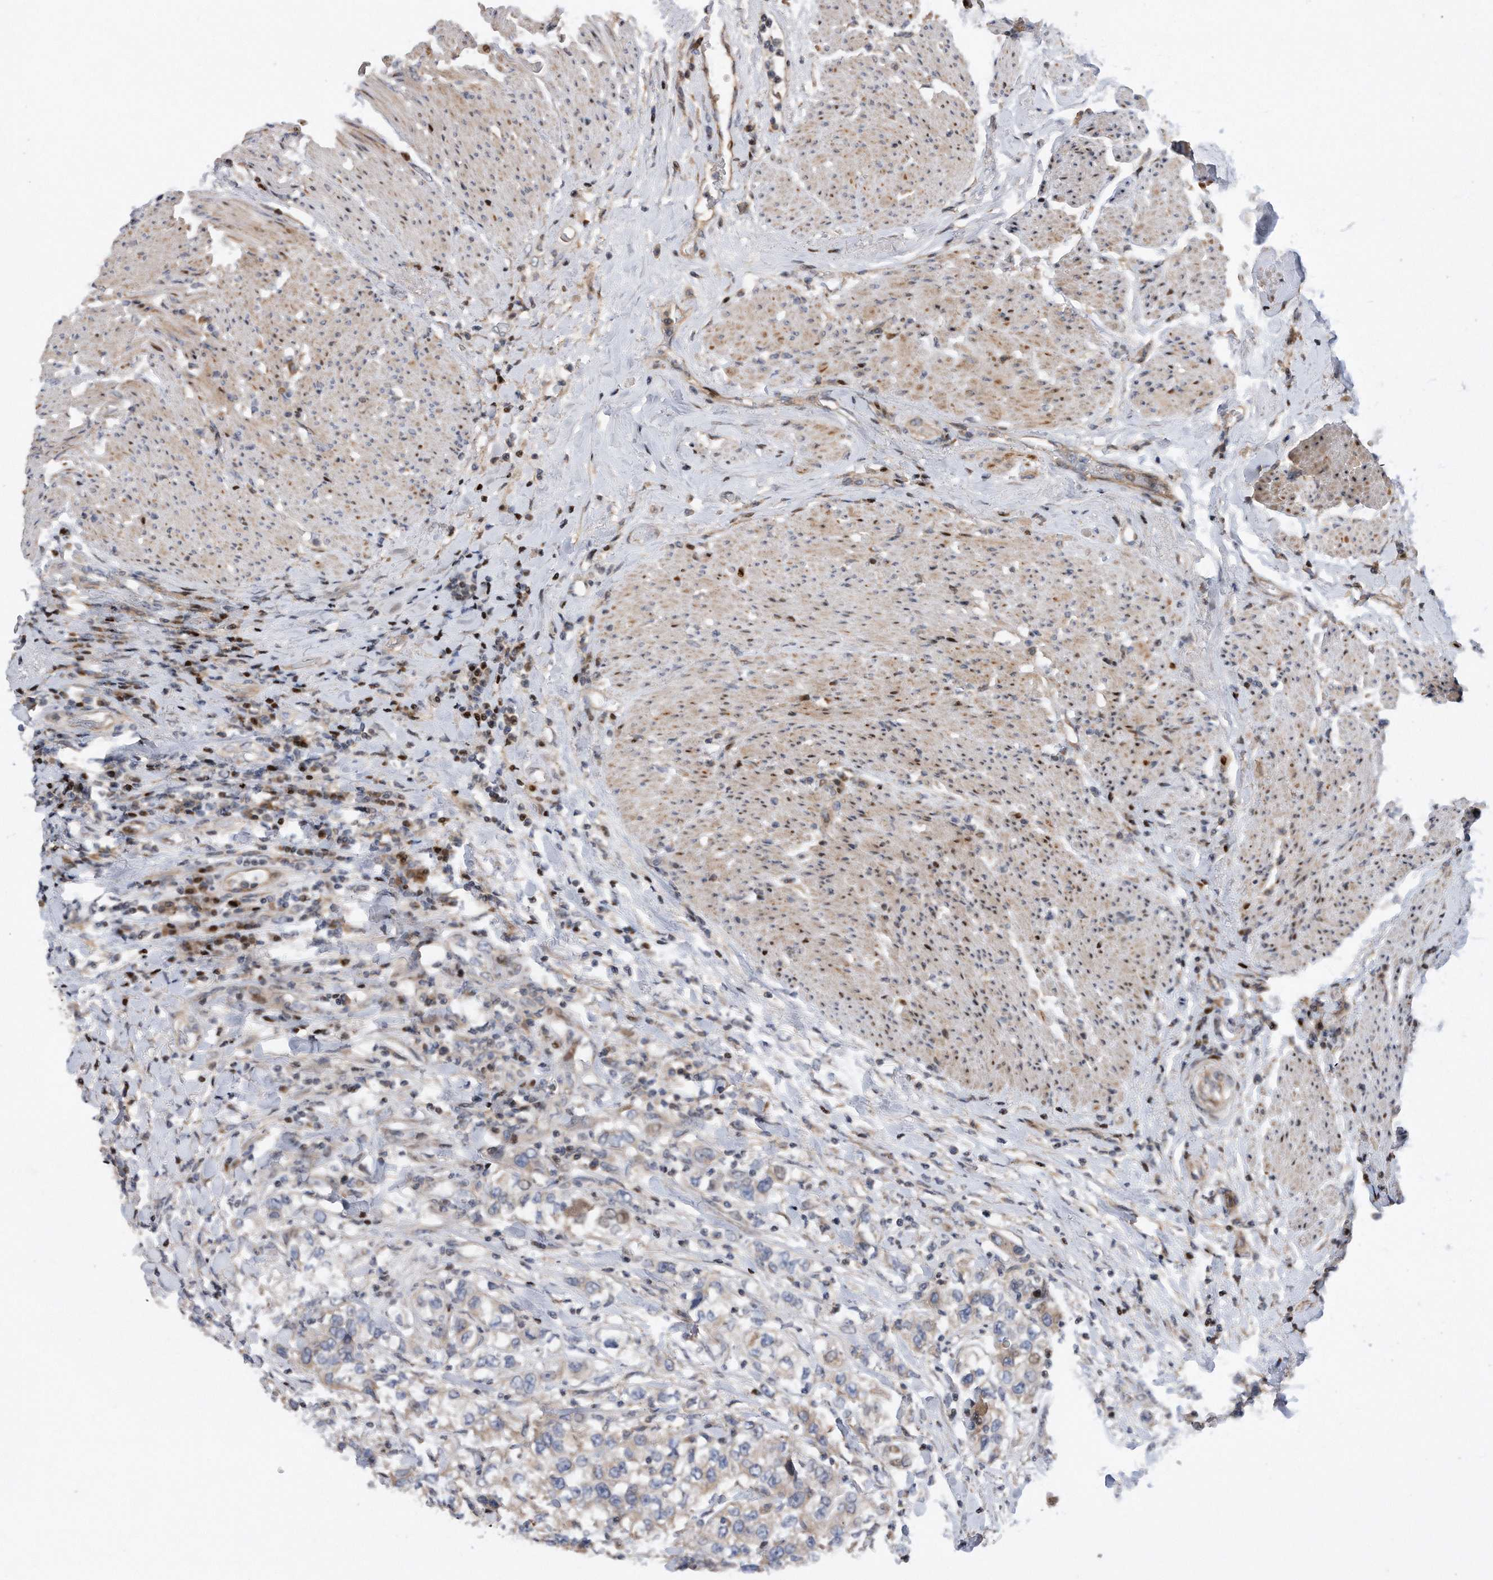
{"staining": {"intensity": "moderate", "quantity": "25%-75%", "location": "cytoplasmic/membranous"}, "tissue": "urothelial cancer", "cell_type": "Tumor cells", "image_type": "cancer", "snomed": [{"axis": "morphology", "description": "Urothelial carcinoma, High grade"}, {"axis": "topography", "description": "Urinary bladder"}], "caption": "This is an image of immunohistochemistry staining of urothelial cancer, which shows moderate positivity in the cytoplasmic/membranous of tumor cells.", "gene": "CDH12", "patient": {"sex": "female", "age": 80}}